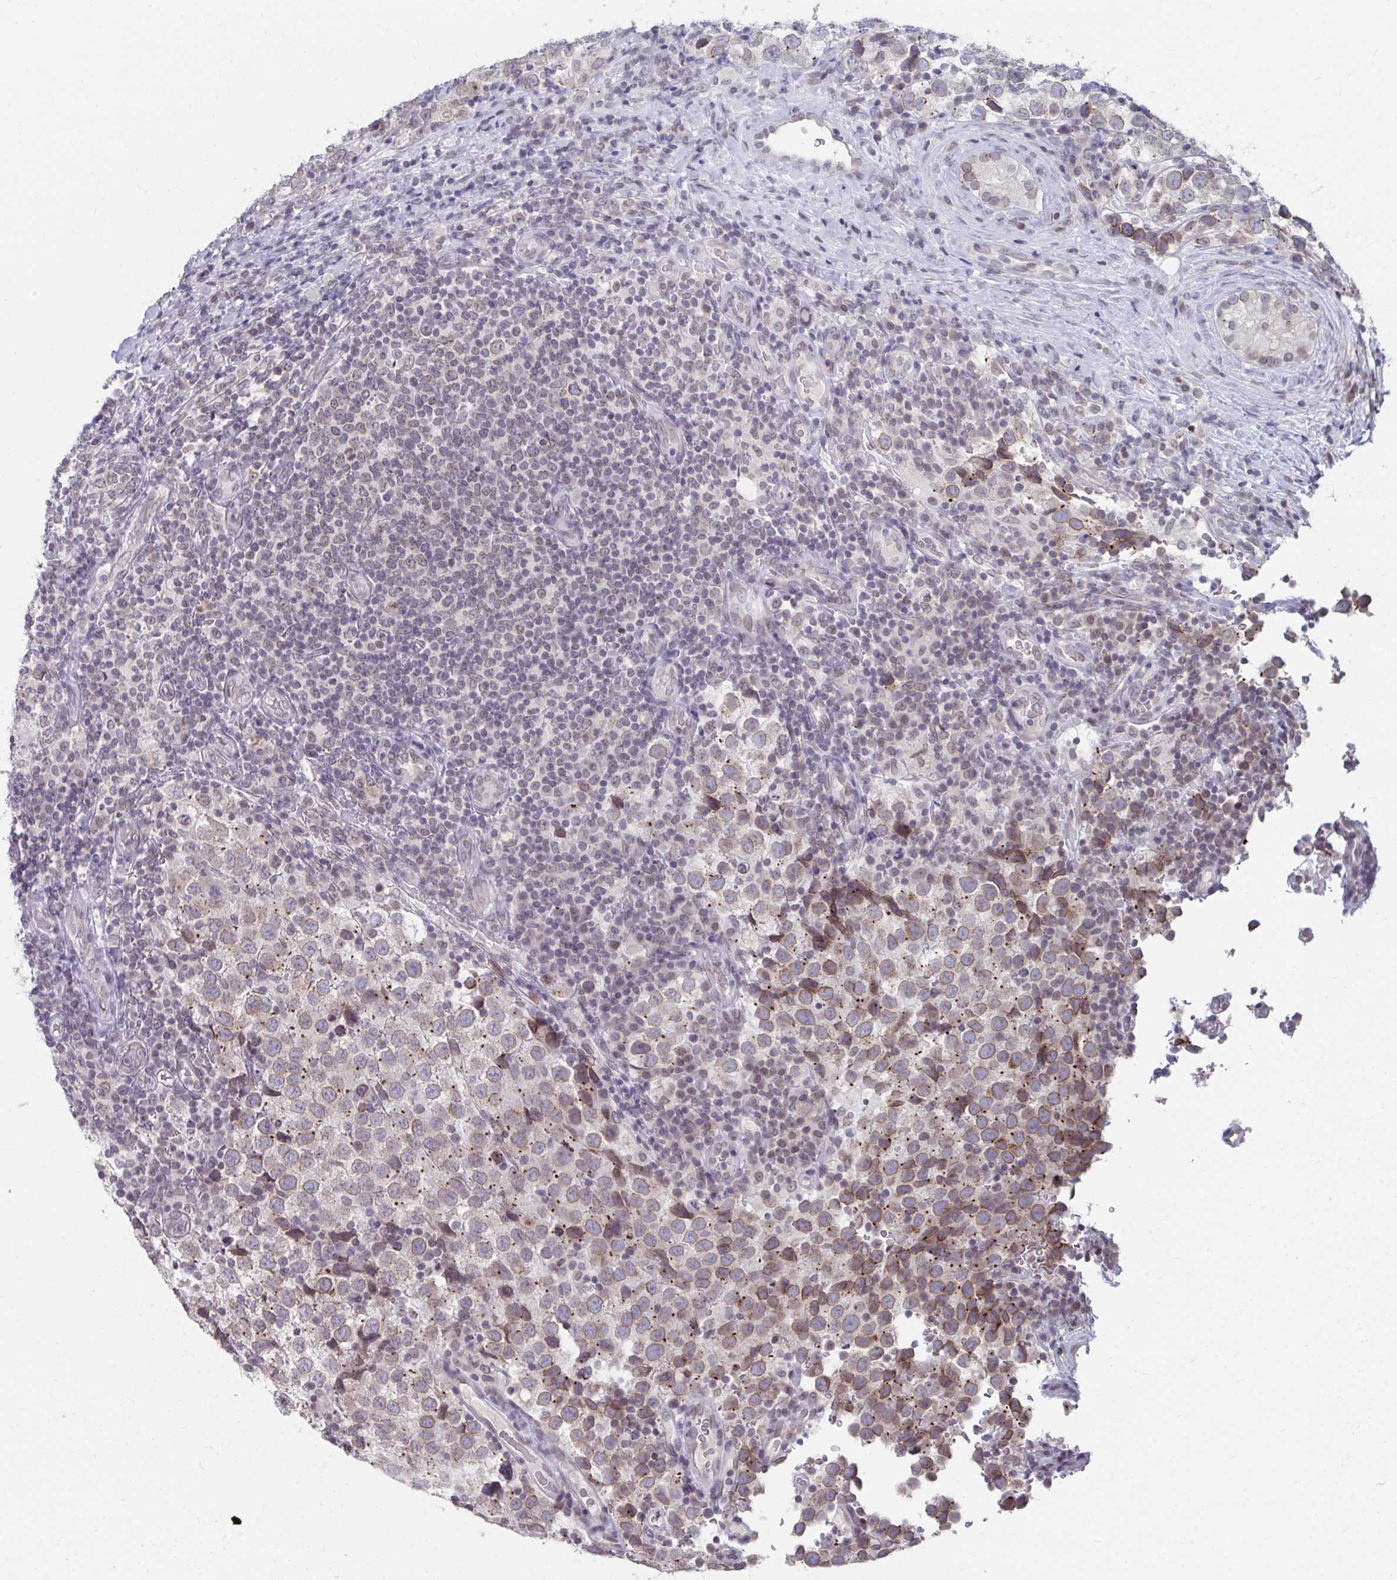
{"staining": {"intensity": "moderate", "quantity": "<25%", "location": "cytoplasmic/membranous,nuclear"}, "tissue": "testis cancer", "cell_type": "Tumor cells", "image_type": "cancer", "snomed": [{"axis": "morphology", "description": "Seminoma, NOS"}, {"axis": "topography", "description": "Testis"}], "caption": "Brown immunohistochemical staining in human seminoma (testis) reveals moderate cytoplasmic/membranous and nuclear positivity in about <25% of tumor cells. (brown staining indicates protein expression, while blue staining denotes nuclei).", "gene": "NUP133", "patient": {"sex": "male", "age": 34}}